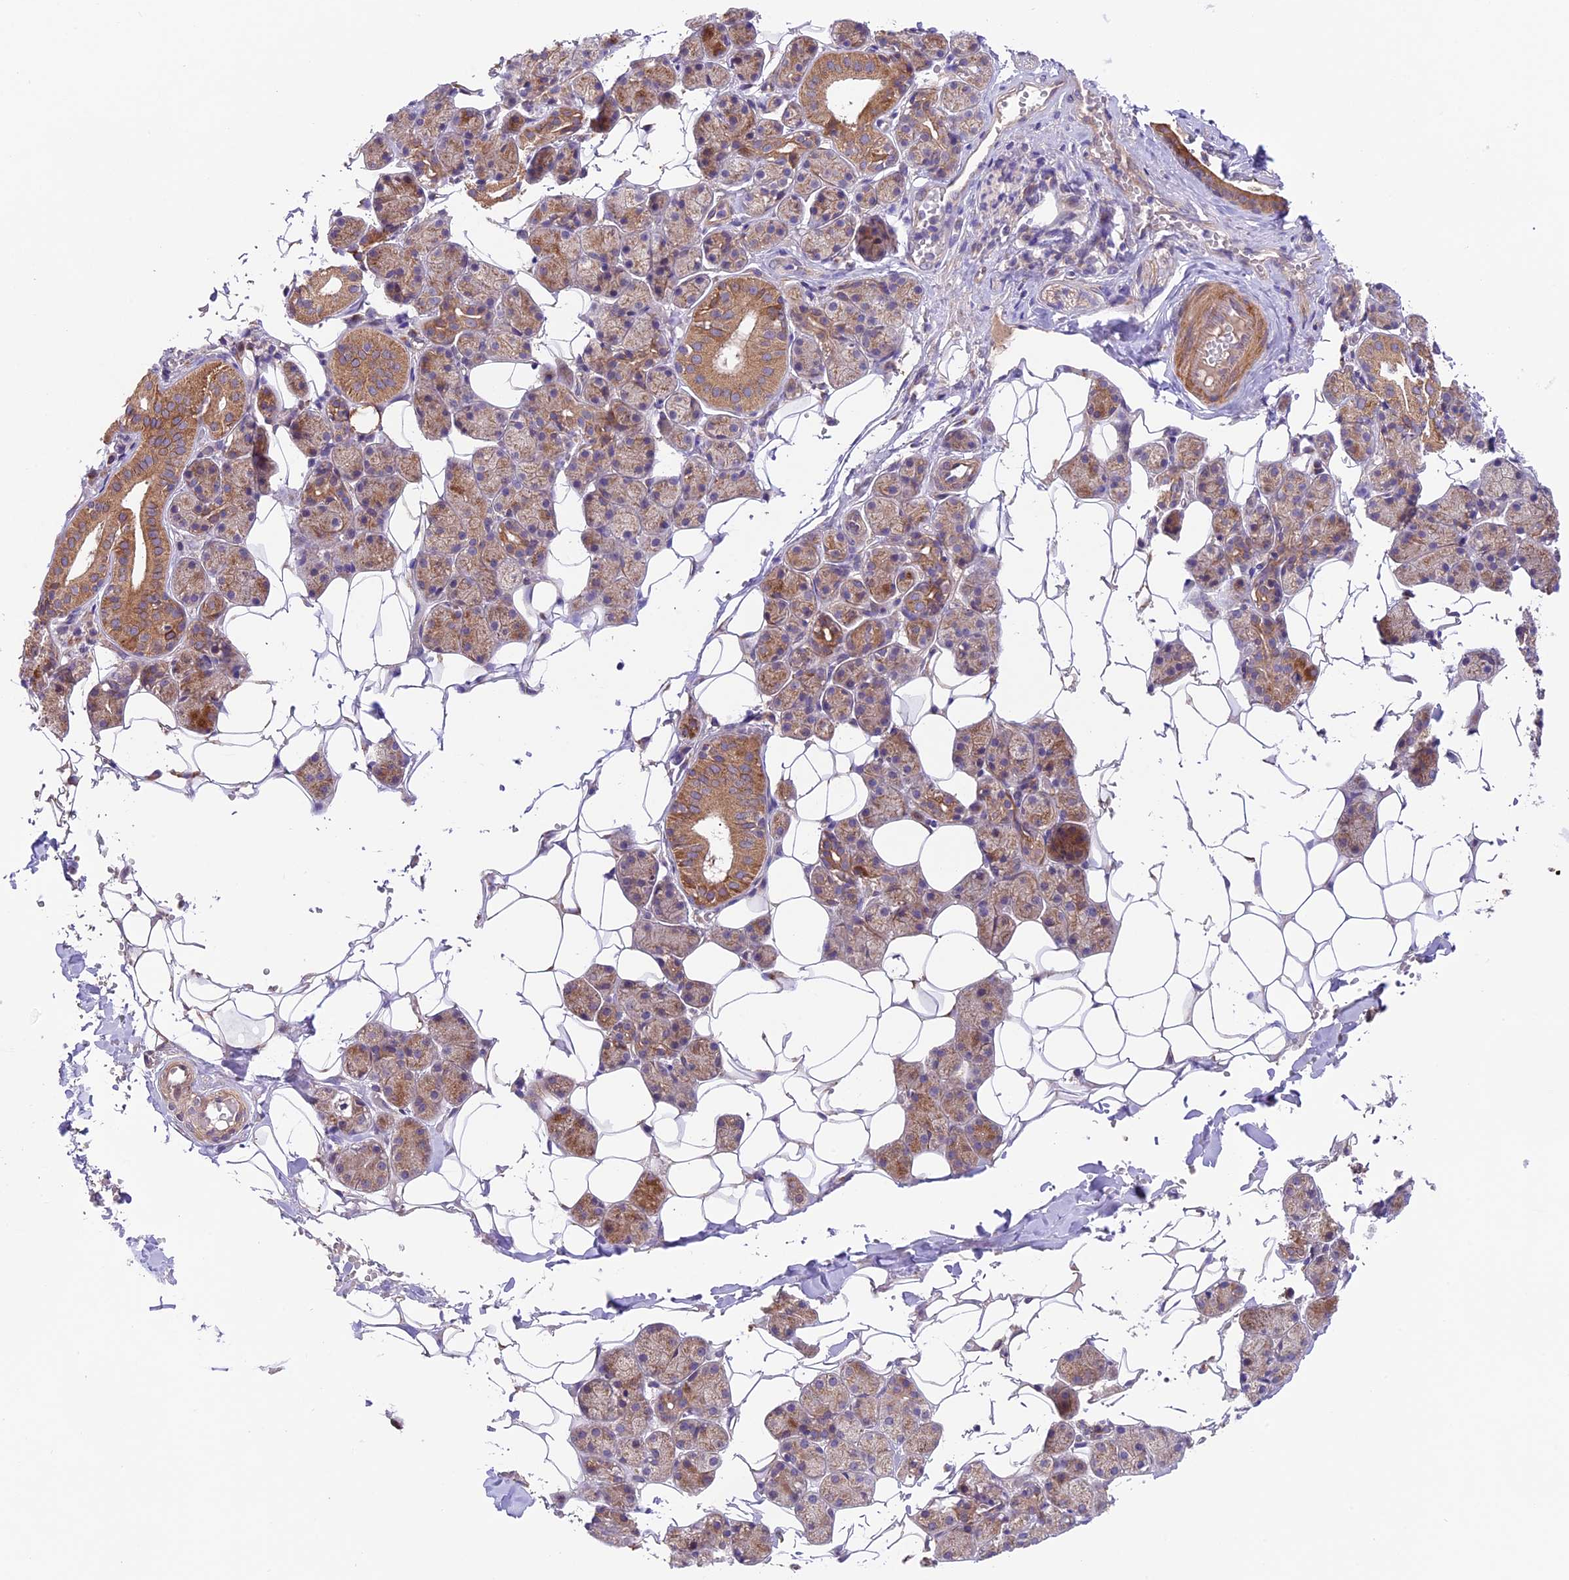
{"staining": {"intensity": "moderate", "quantity": "25%-75%", "location": "cytoplasmic/membranous"}, "tissue": "salivary gland", "cell_type": "Glandular cells", "image_type": "normal", "snomed": [{"axis": "morphology", "description": "Normal tissue, NOS"}, {"axis": "topography", "description": "Salivary gland"}], "caption": "A brown stain highlights moderate cytoplasmic/membranous expression of a protein in glandular cells of benign salivary gland. (IHC, brightfield microscopy, high magnification).", "gene": "COG8", "patient": {"sex": "female", "age": 33}}